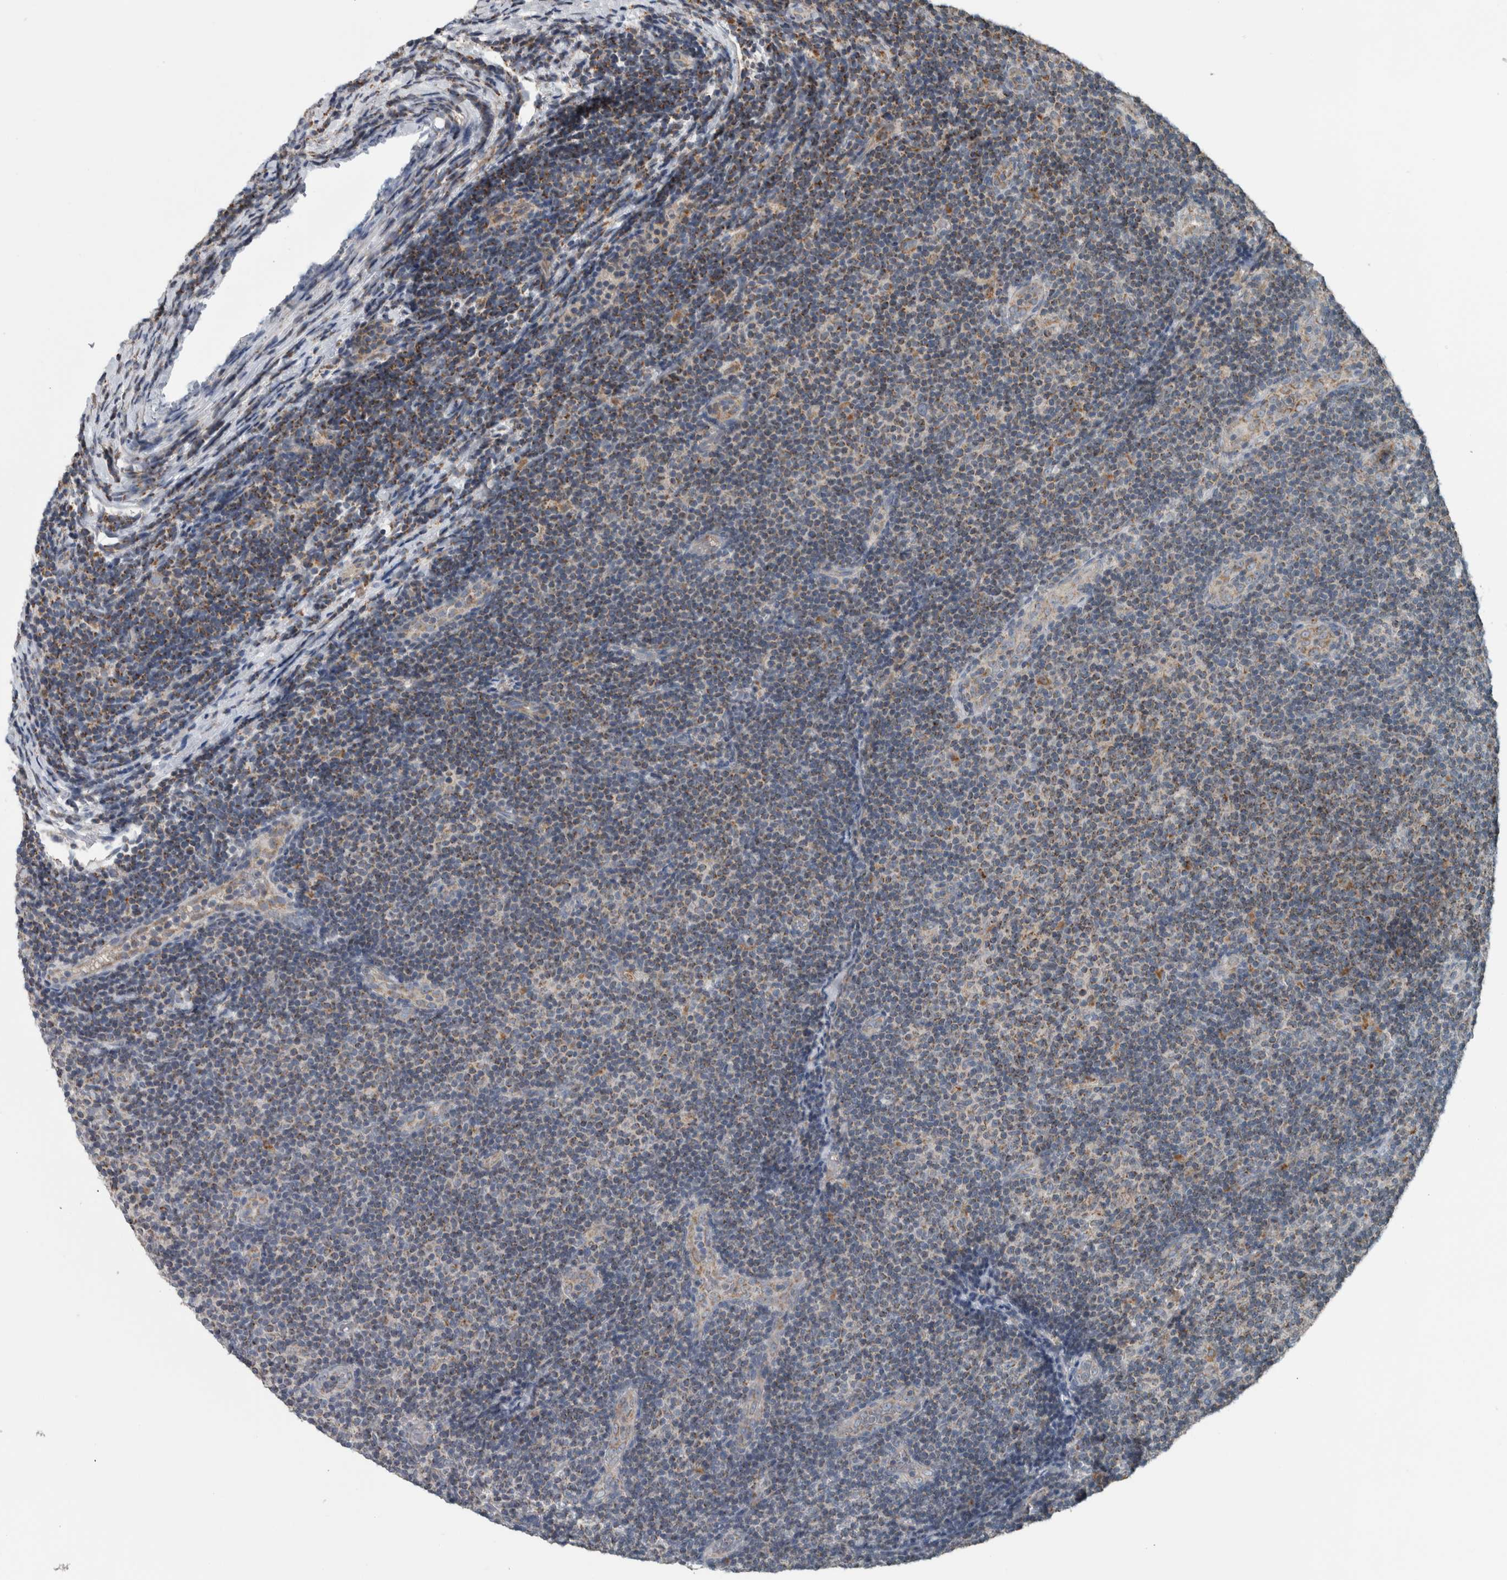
{"staining": {"intensity": "weak", "quantity": ">75%", "location": "cytoplasmic/membranous"}, "tissue": "lymphoma", "cell_type": "Tumor cells", "image_type": "cancer", "snomed": [{"axis": "morphology", "description": "Malignant lymphoma, non-Hodgkin's type, Low grade"}, {"axis": "topography", "description": "Lymph node"}], "caption": "Weak cytoplasmic/membranous staining for a protein is seen in approximately >75% of tumor cells of malignant lymphoma, non-Hodgkin's type (low-grade) using immunohistochemistry (IHC).", "gene": "ARMC1", "patient": {"sex": "male", "age": 83}}